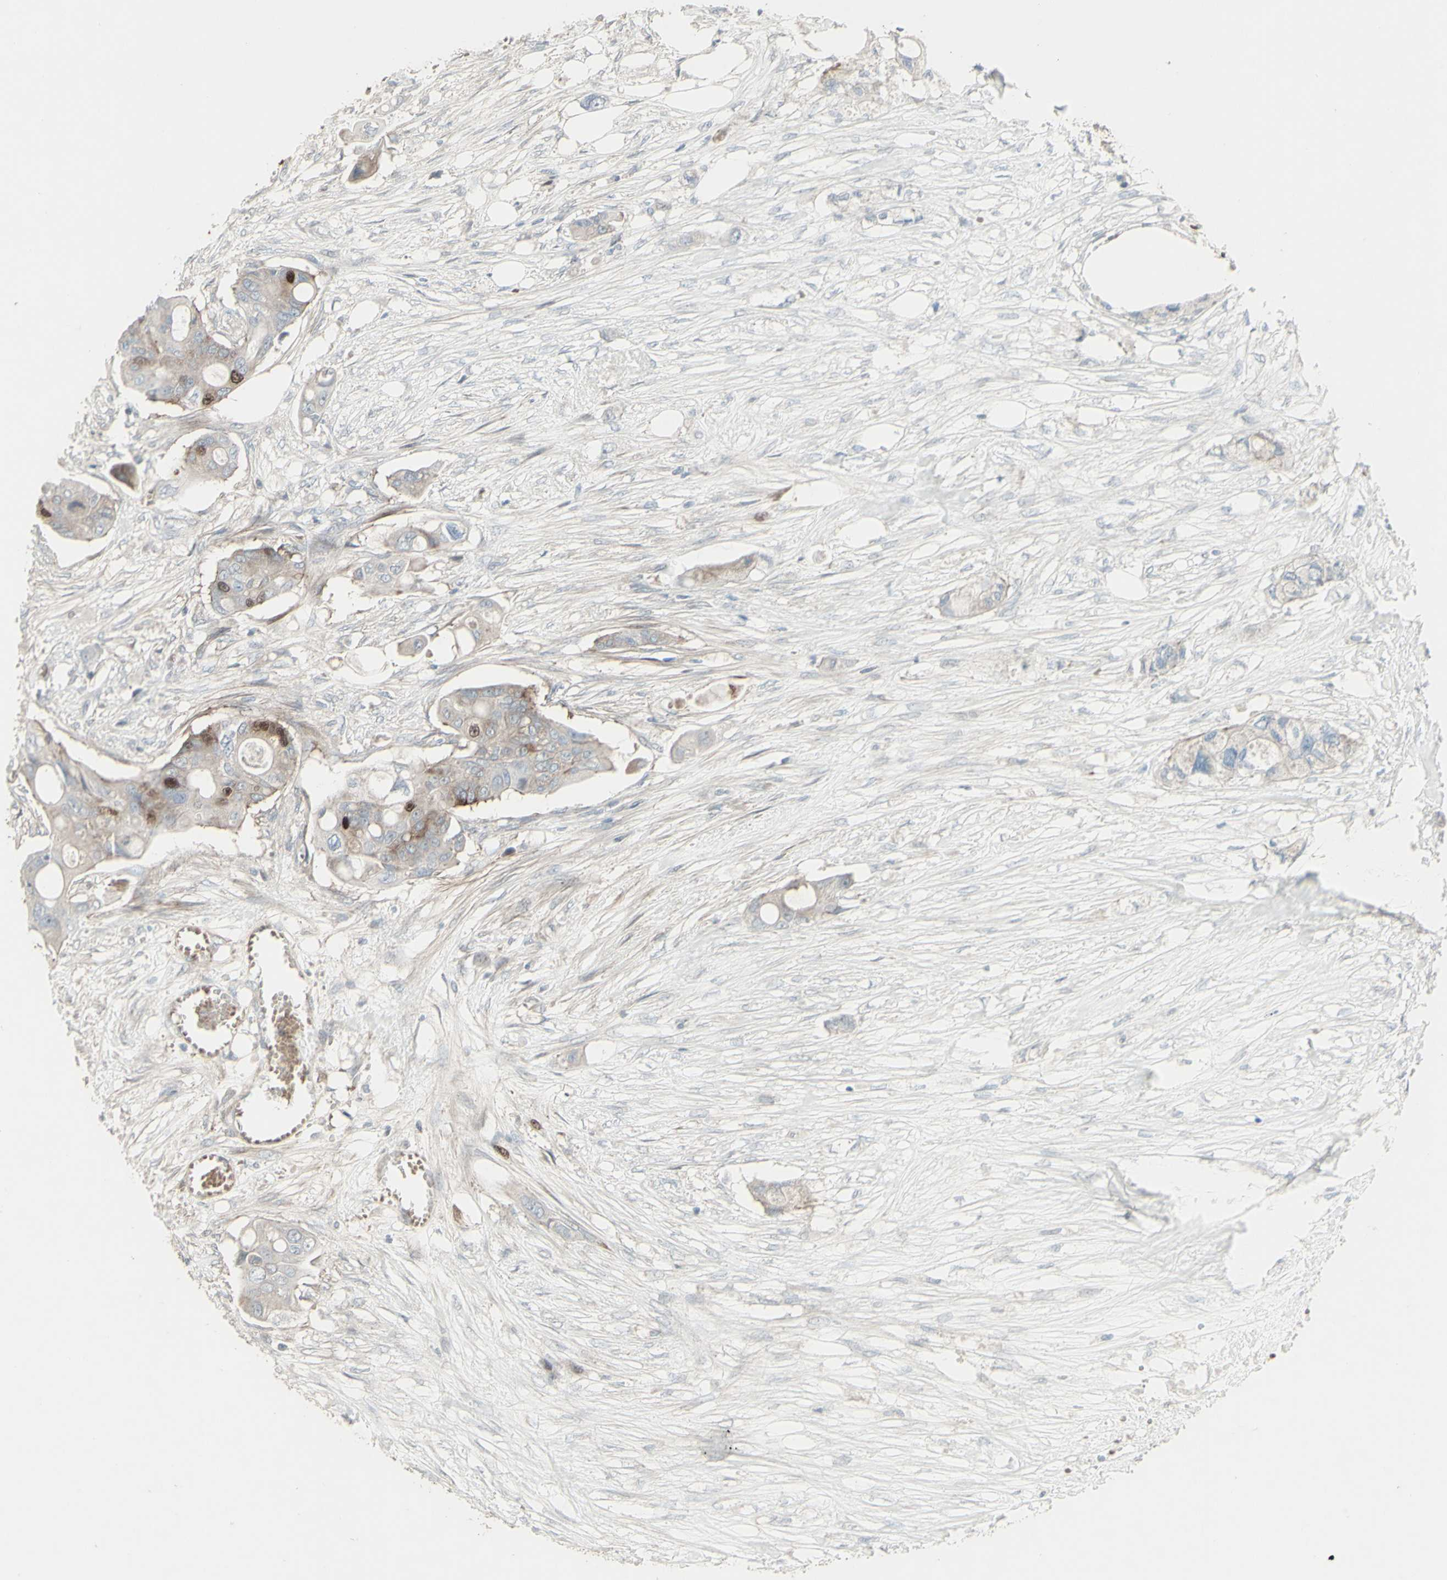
{"staining": {"intensity": "strong", "quantity": "<25%", "location": "nuclear"}, "tissue": "colorectal cancer", "cell_type": "Tumor cells", "image_type": "cancer", "snomed": [{"axis": "morphology", "description": "Adenocarcinoma, NOS"}, {"axis": "topography", "description": "Colon"}], "caption": "A brown stain highlights strong nuclear staining of a protein in adenocarcinoma (colorectal) tumor cells.", "gene": "GMNN", "patient": {"sex": "female", "age": 57}}